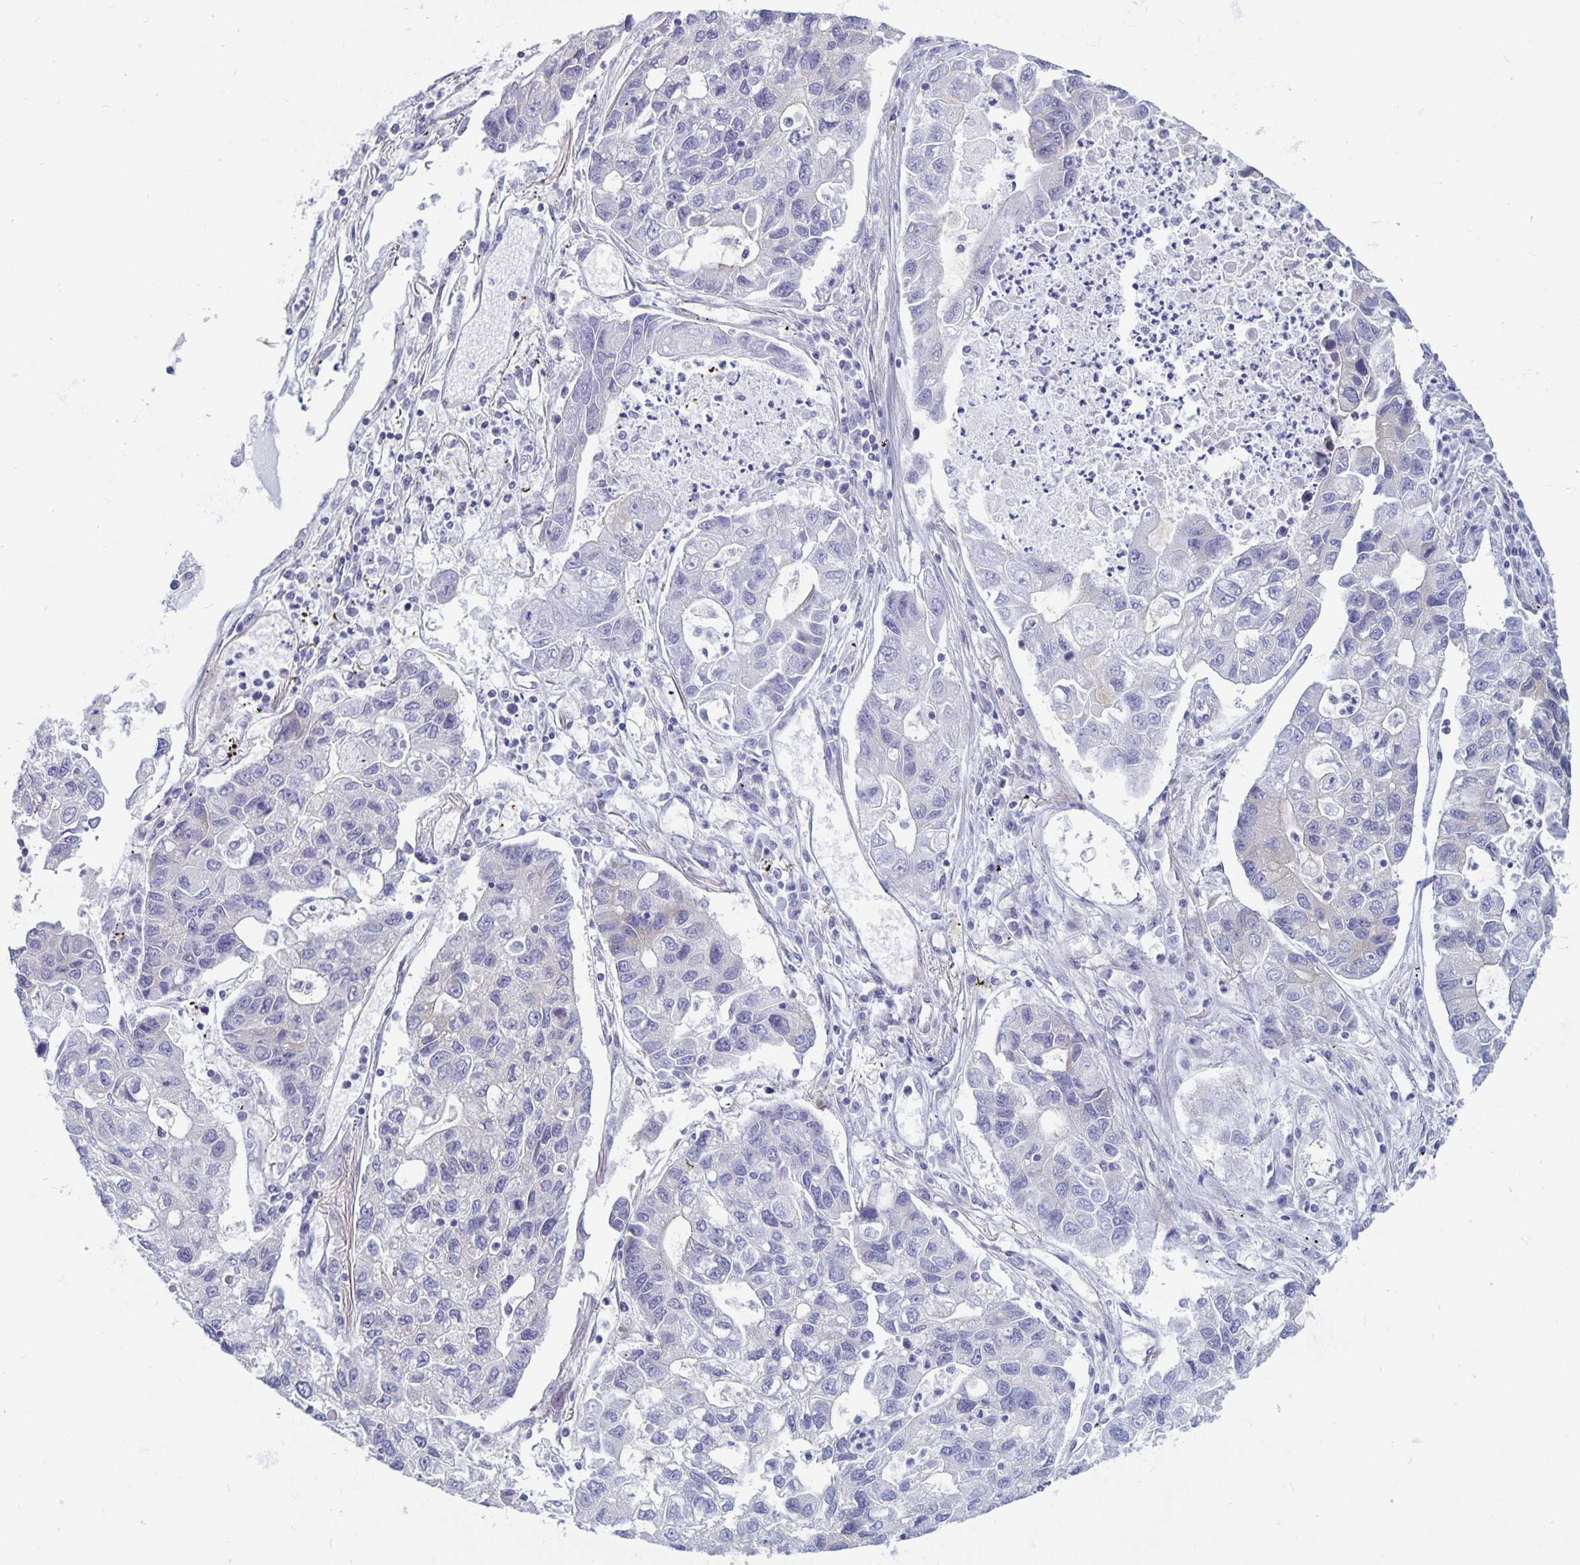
{"staining": {"intensity": "negative", "quantity": "none", "location": "none"}, "tissue": "lung cancer", "cell_type": "Tumor cells", "image_type": "cancer", "snomed": [{"axis": "morphology", "description": "Adenocarcinoma, NOS"}, {"axis": "topography", "description": "Bronchus"}, {"axis": "topography", "description": "Lung"}], "caption": "Micrograph shows no significant protein positivity in tumor cells of lung cancer.", "gene": "PLCB3", "patient": {"sex": "female", "age": 51}}